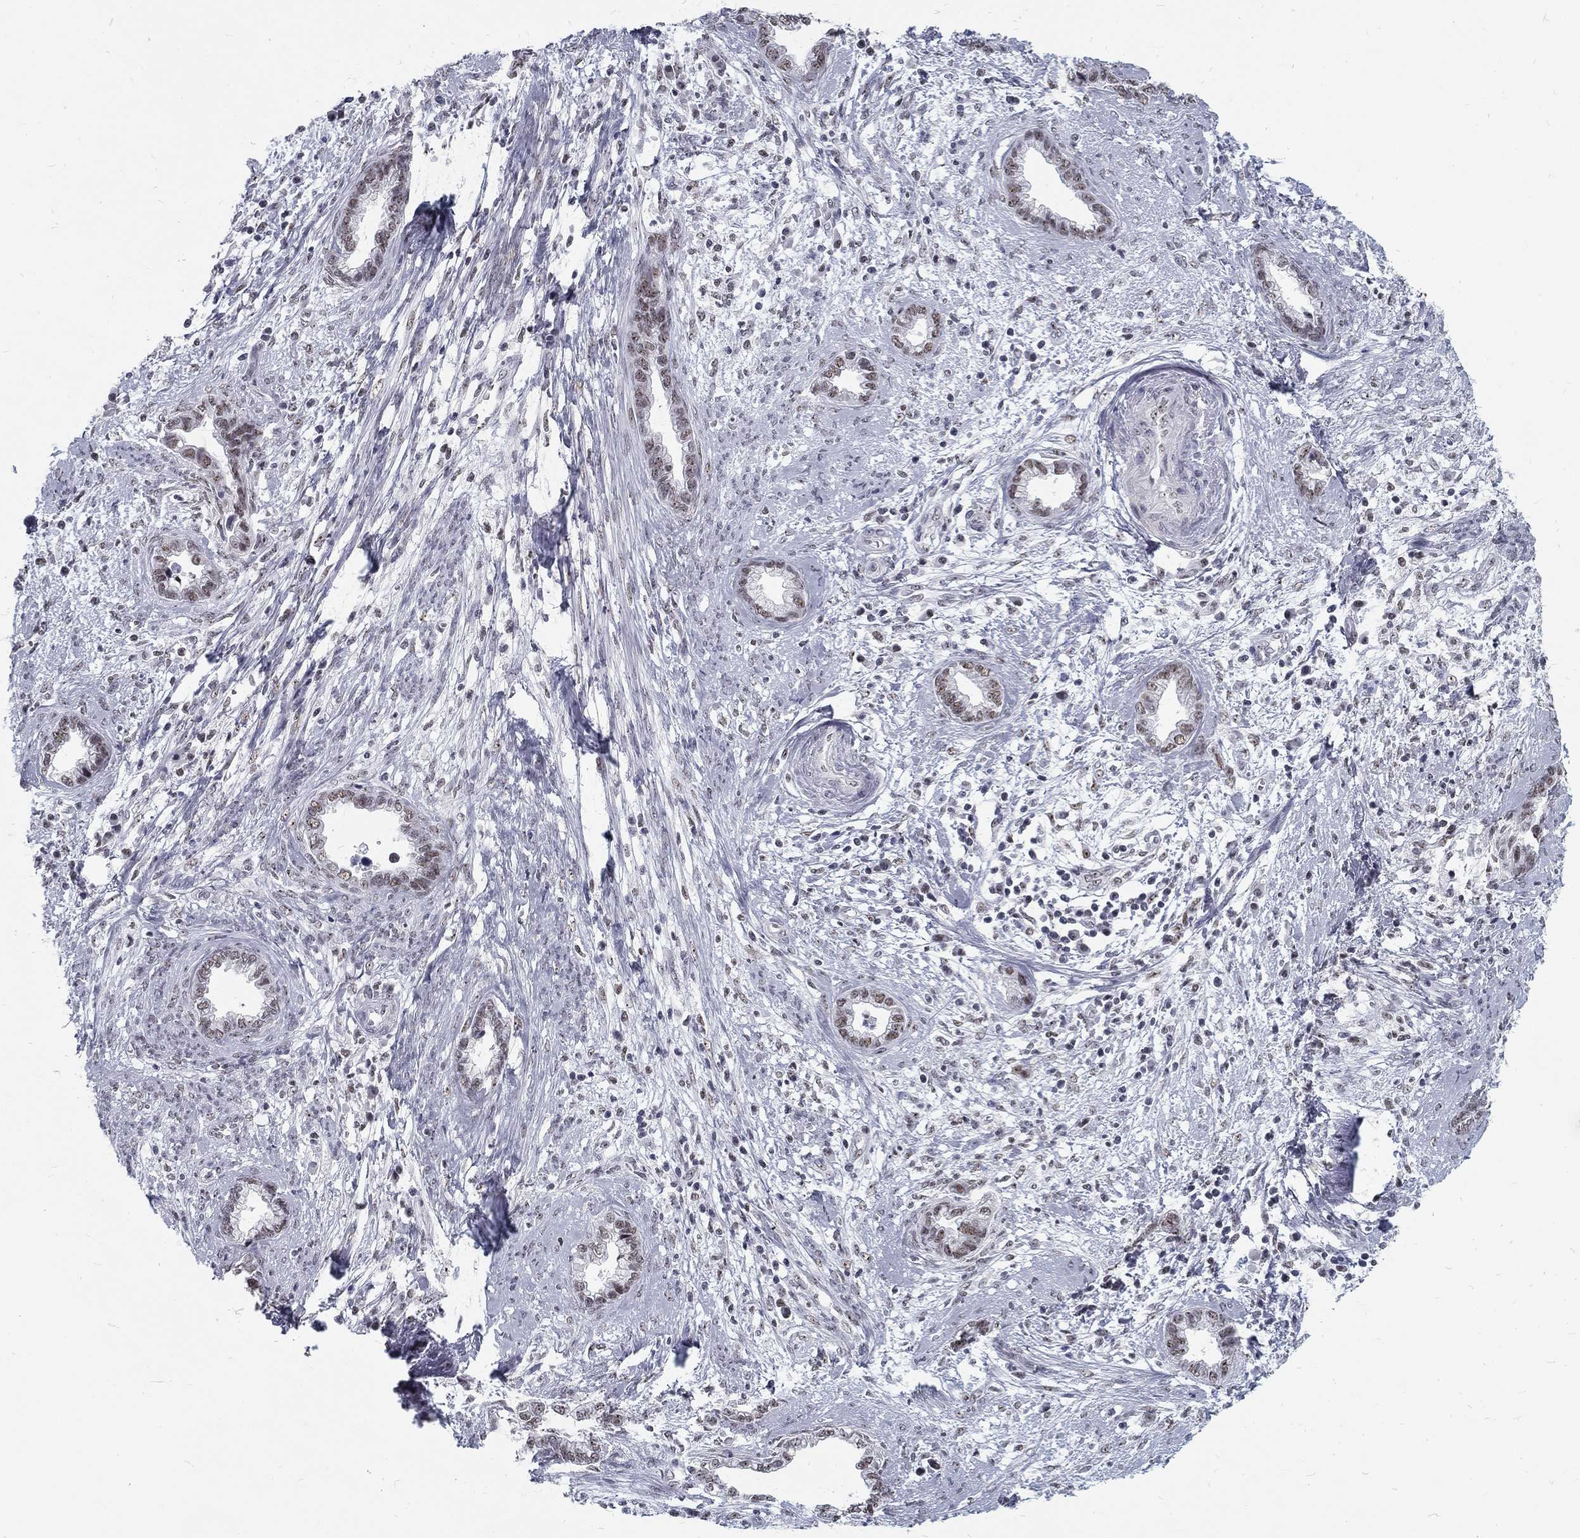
{"staining": {"intensity": "weak", "quantity": "25%-75%", "location": "nuclear"}, "tissue": "cervical cancer", "cell_type": "Tumor cells", "image_type": "cancer", "snomed": [{"axis": "morphology", "description": "Adenocarcinoma, NOS"}, {"axis": "topography", "description": "Cervix"}], "caption": "Tumor cells reveal low levels of weak nuclear expression in about 25%-75% of cells in cervical adenocarcinoma. Nuclei are stained in blue.", "gene": "SNORC", "patient": {"sex": "female", "age": 62}}